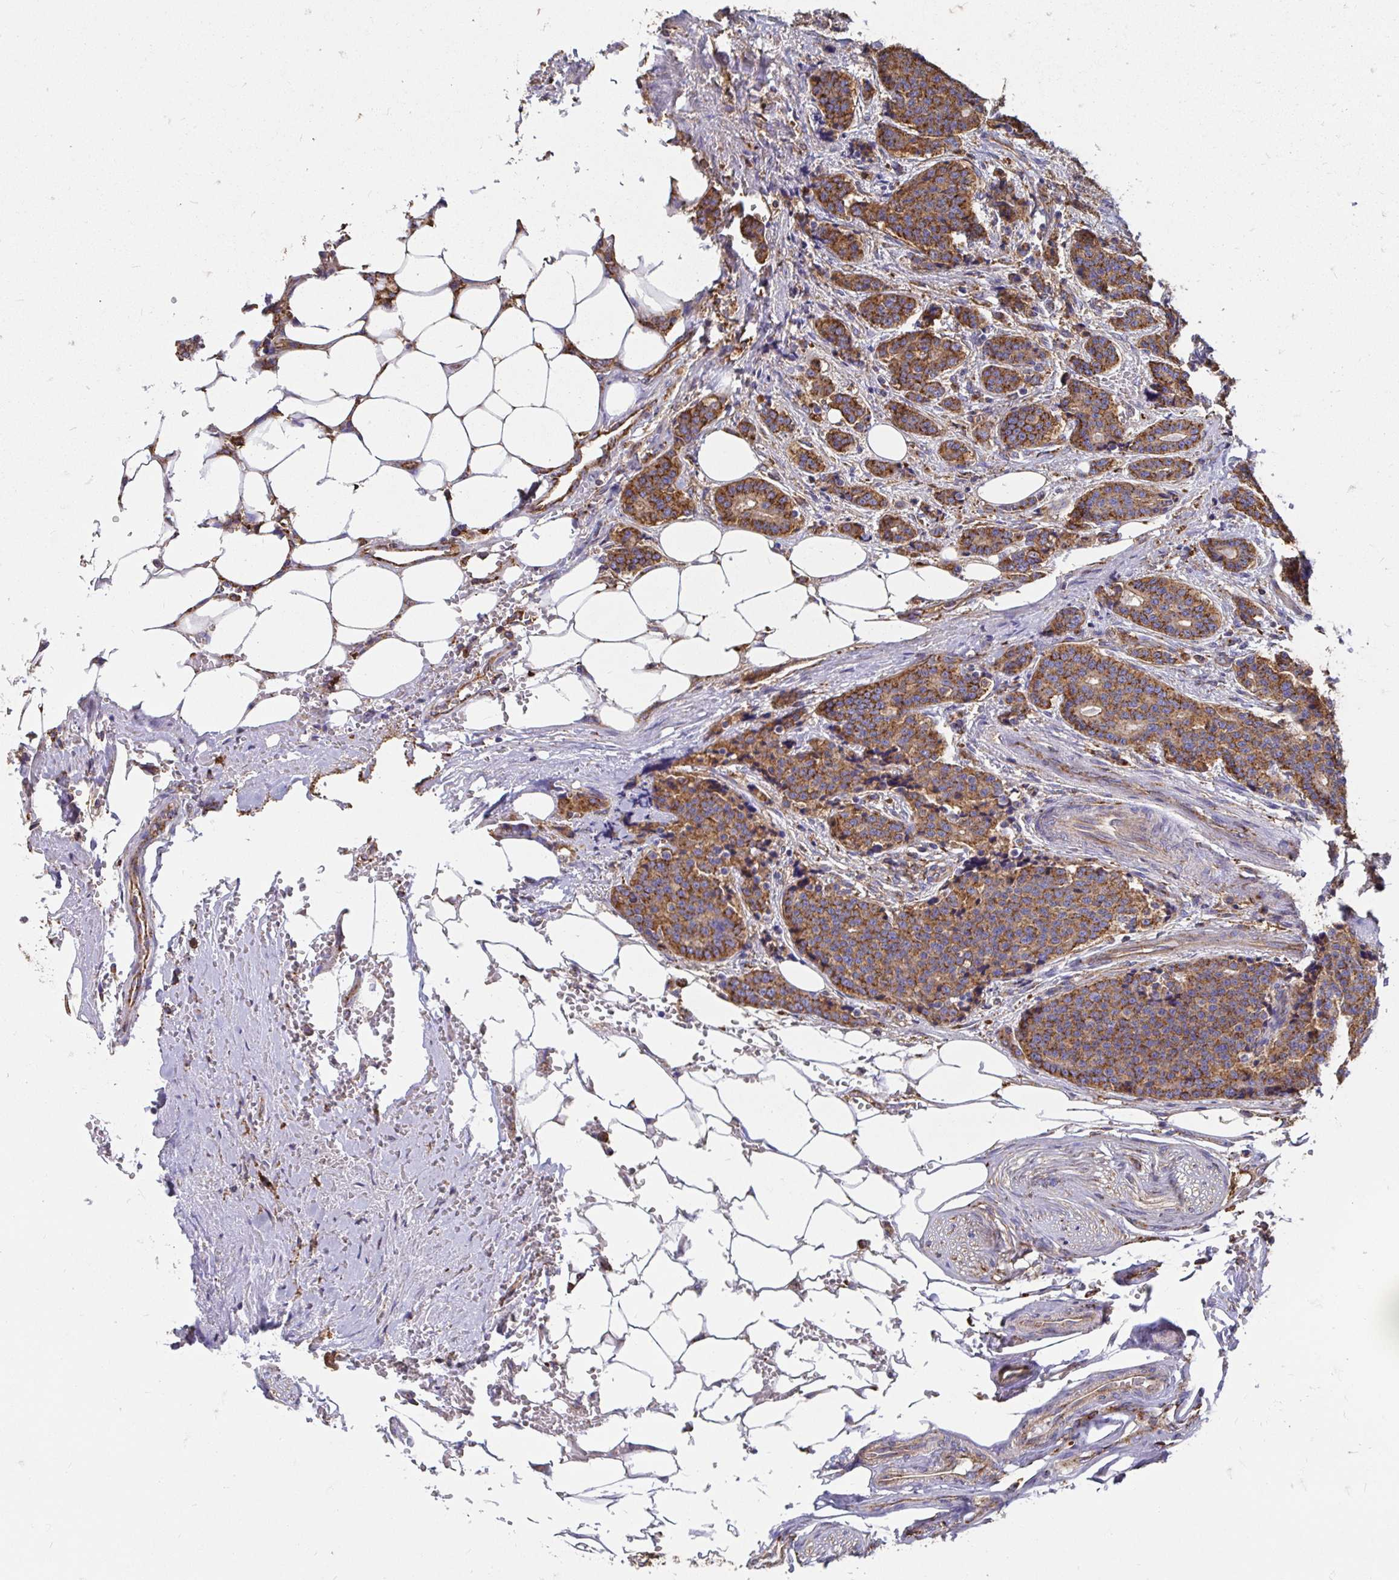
{"staining": {"intensity": "moderate", "quantity": ">75%", "location": "cytoplasmic/membranous"}, "tissue": "carcinoid", "cell_type": "Tumor cells", "image_type": "cancer", "snomed": [{"axis": "morphology", "description": "Carcinoid, malignant, NOS"}, {"axis": "topography", "description": "Small intestine"}], "caption": "An image showing moderate cytoplasmic/membranous positivity in about >75% of tumor cells in malignant carcinoid, as visualized by brown immunohistochemical staining.", "gene": "CLTC", "patient": {"sex": "female", "age": 73}}